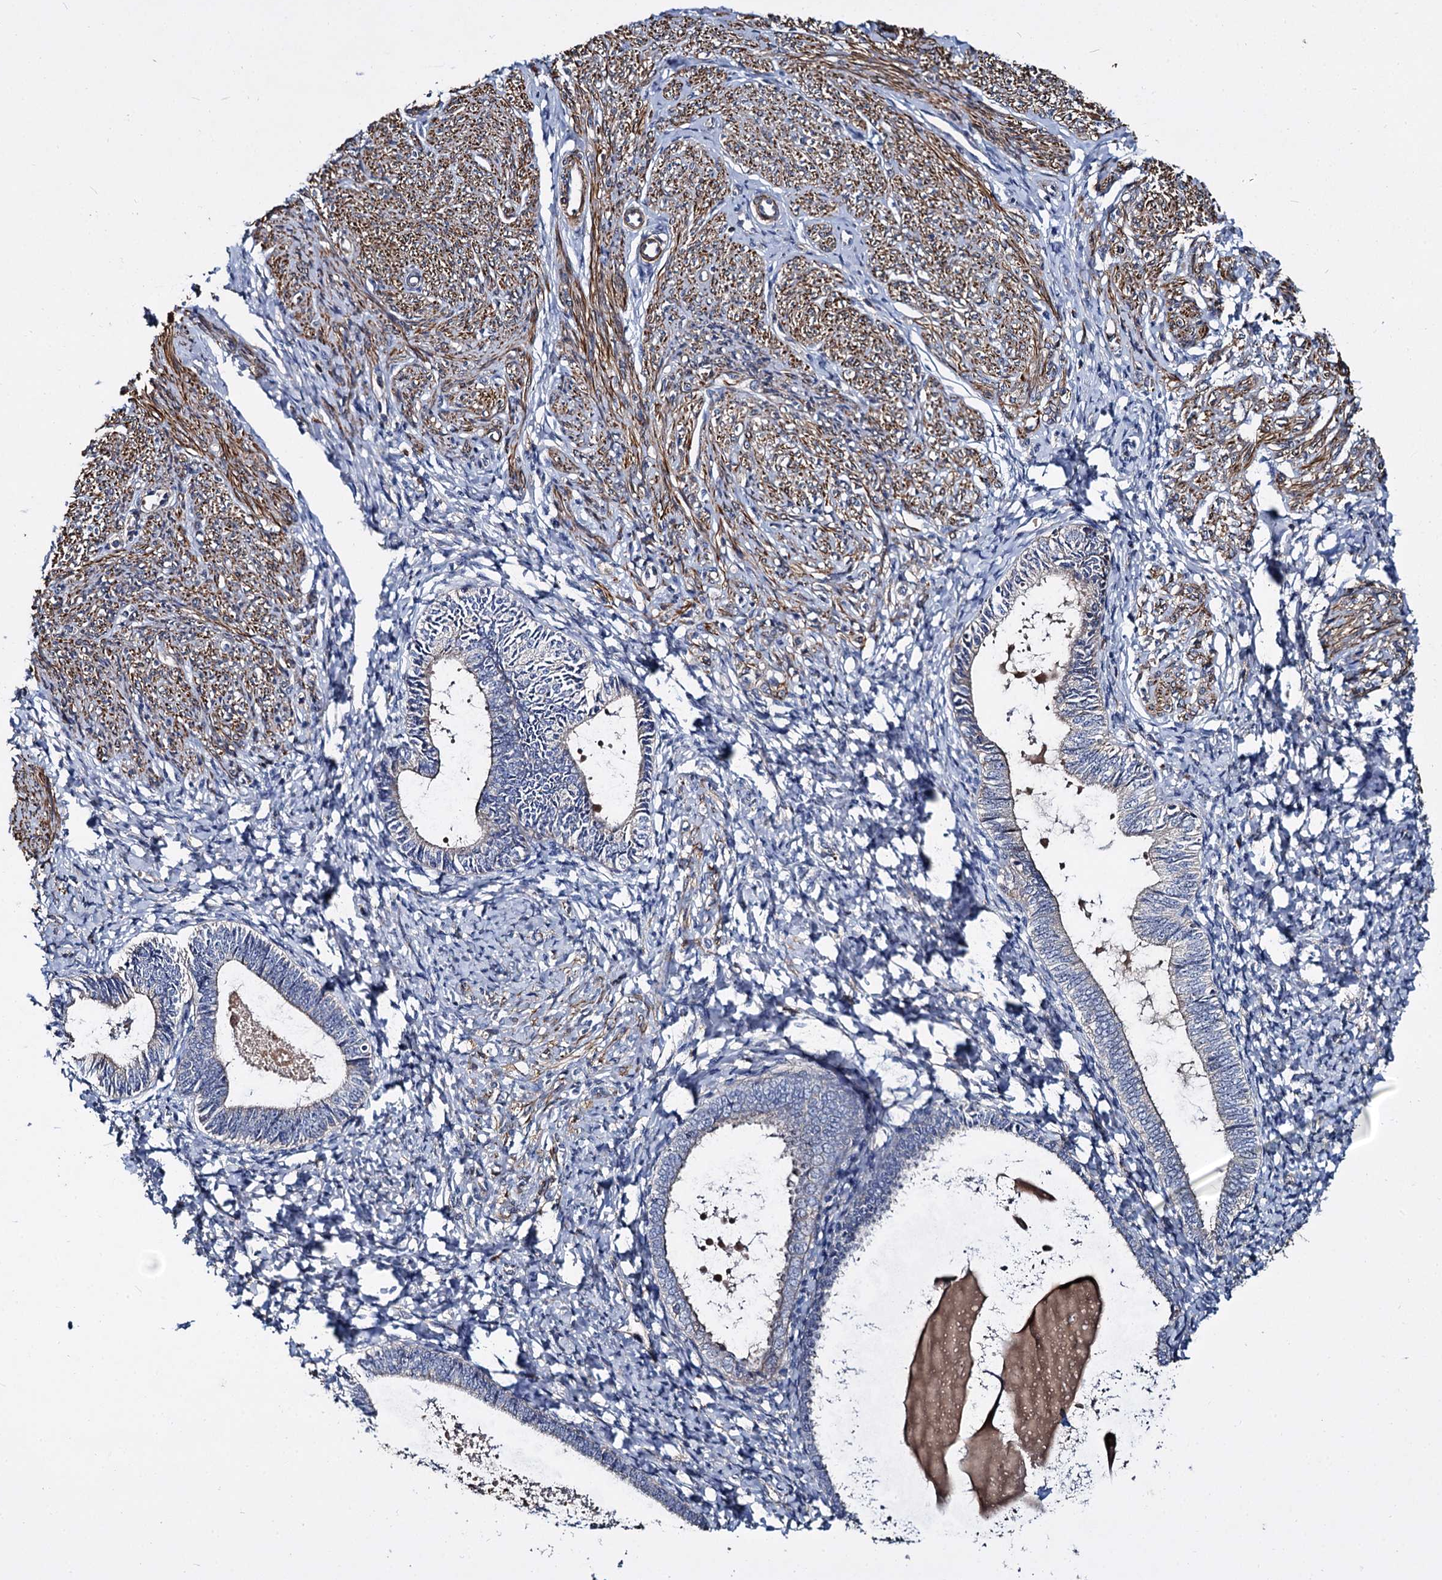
{"staining": {"intensity": "moderate", "quantity": "<25%", "location": "nuclear"}, "tissue": "endometrium", "cell_type": "Cells in endometrial stroma", "image_type": "normal", "snomed": [{"axis": "morphology", "description": "Normal tissue, NOS"}, {"axis": "topography", "description": "Endometrium"}], "caption": "The image displays immunohistochemical staining of normal endometrium. There is moderate nuclear positivity is identified in about <25% of cells in endometrial stroma. The staining was performed using DAB (3,3'-diaminobenzidine) to visualize the protein expression in brown, while the nuclei were stained in blue with hematoxylin (Magnification: 20x).", "gene": "ISM2", "patient": {"sex": "female", "age": 72}}